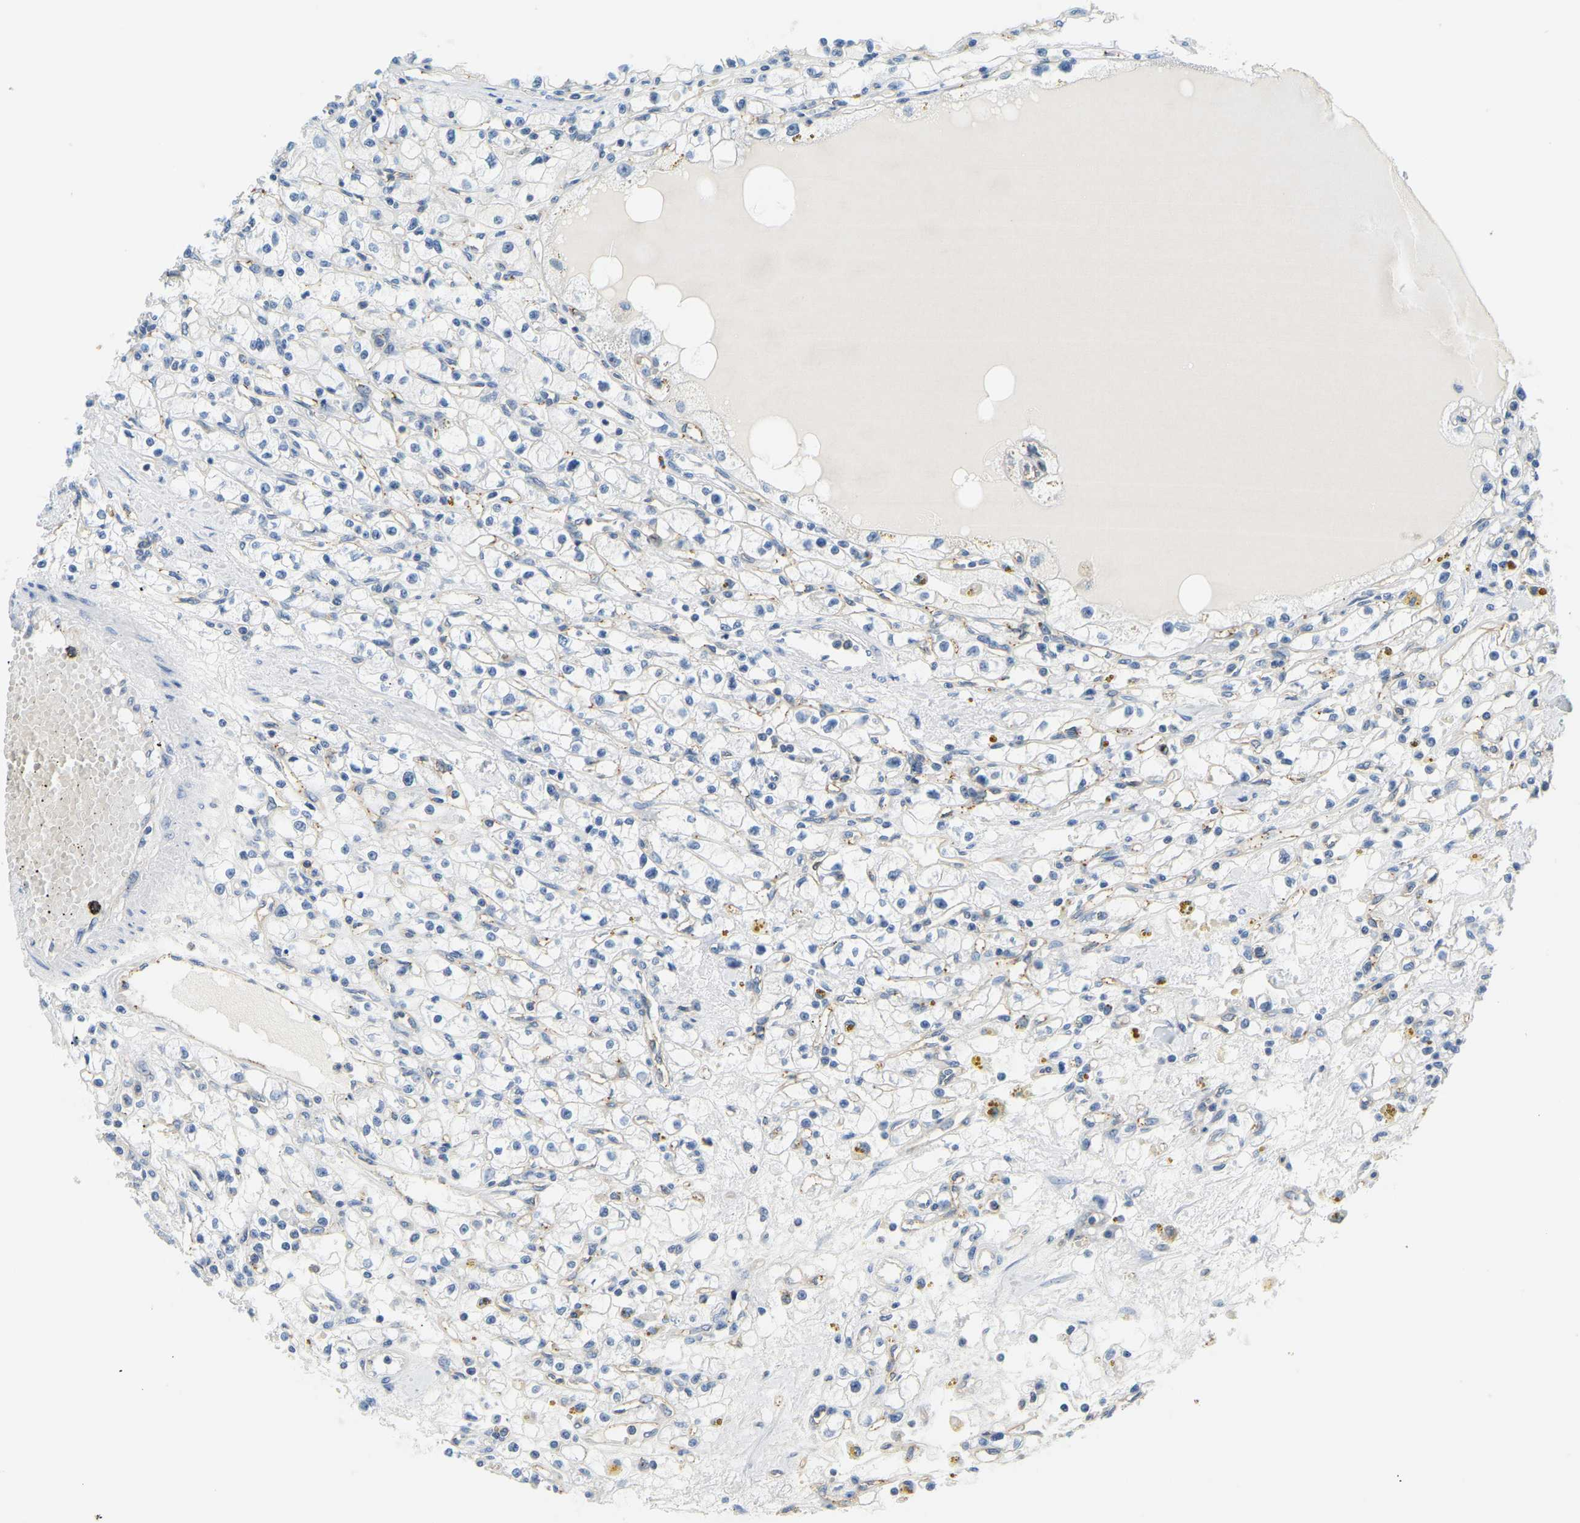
{"staining": {"intensity": "negative", "quantity": "none", "location": "none"}, "tissue": "renal cancer", "cell_type": "Tumor cells", "image_type": "cancer", "snomed": [{"axis": "morphology", "description": "Adenocarcinoma, NOS"}, {"axis": "topography", "description": "Kidney"}], "caption": "Tumor cells show no significant protein positivity in renal cancer (adenocarcinoma).", "gene": "RRP1", "patient": {"sex": "male", "age": 56}}